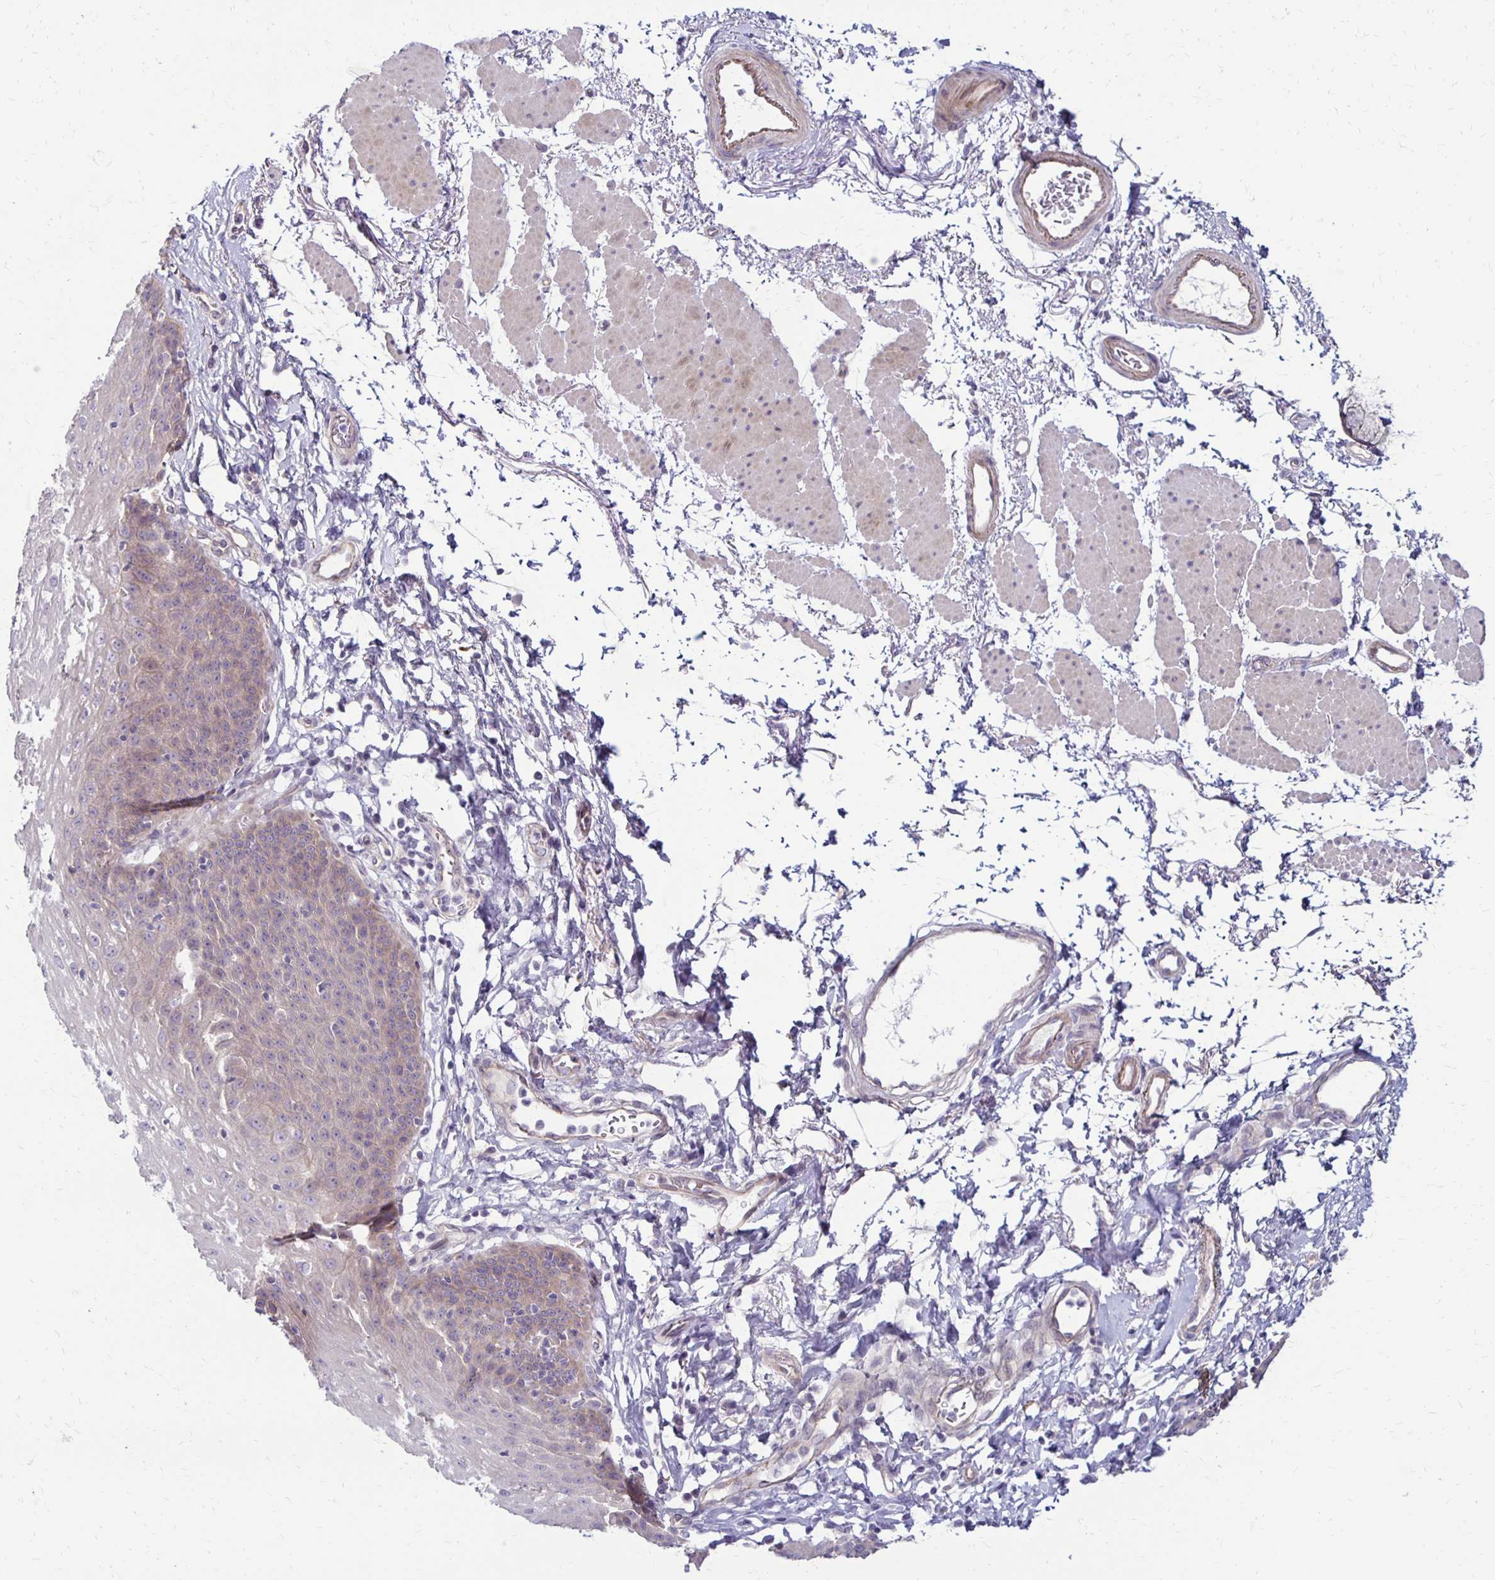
{"staining": {"intensity": "weak", "quantity": "<25%", "location": "cytoplasmic/membranous"}, "tissue": "esophagus", "cell_type": "Squamous epithelial cells", "image_type": "normal", "snomed": [{"axis": "morphology", "description": "Normal tissue, NOS"}, {"axis": "topography", "description": "Esophagus"}], "caption": "Photomicrograph shows no significant protein staining in squamous epithelial cells of benign esophagus.", "gene": "KATNBL1", "patient": {"sex": "female", "age": 81}}